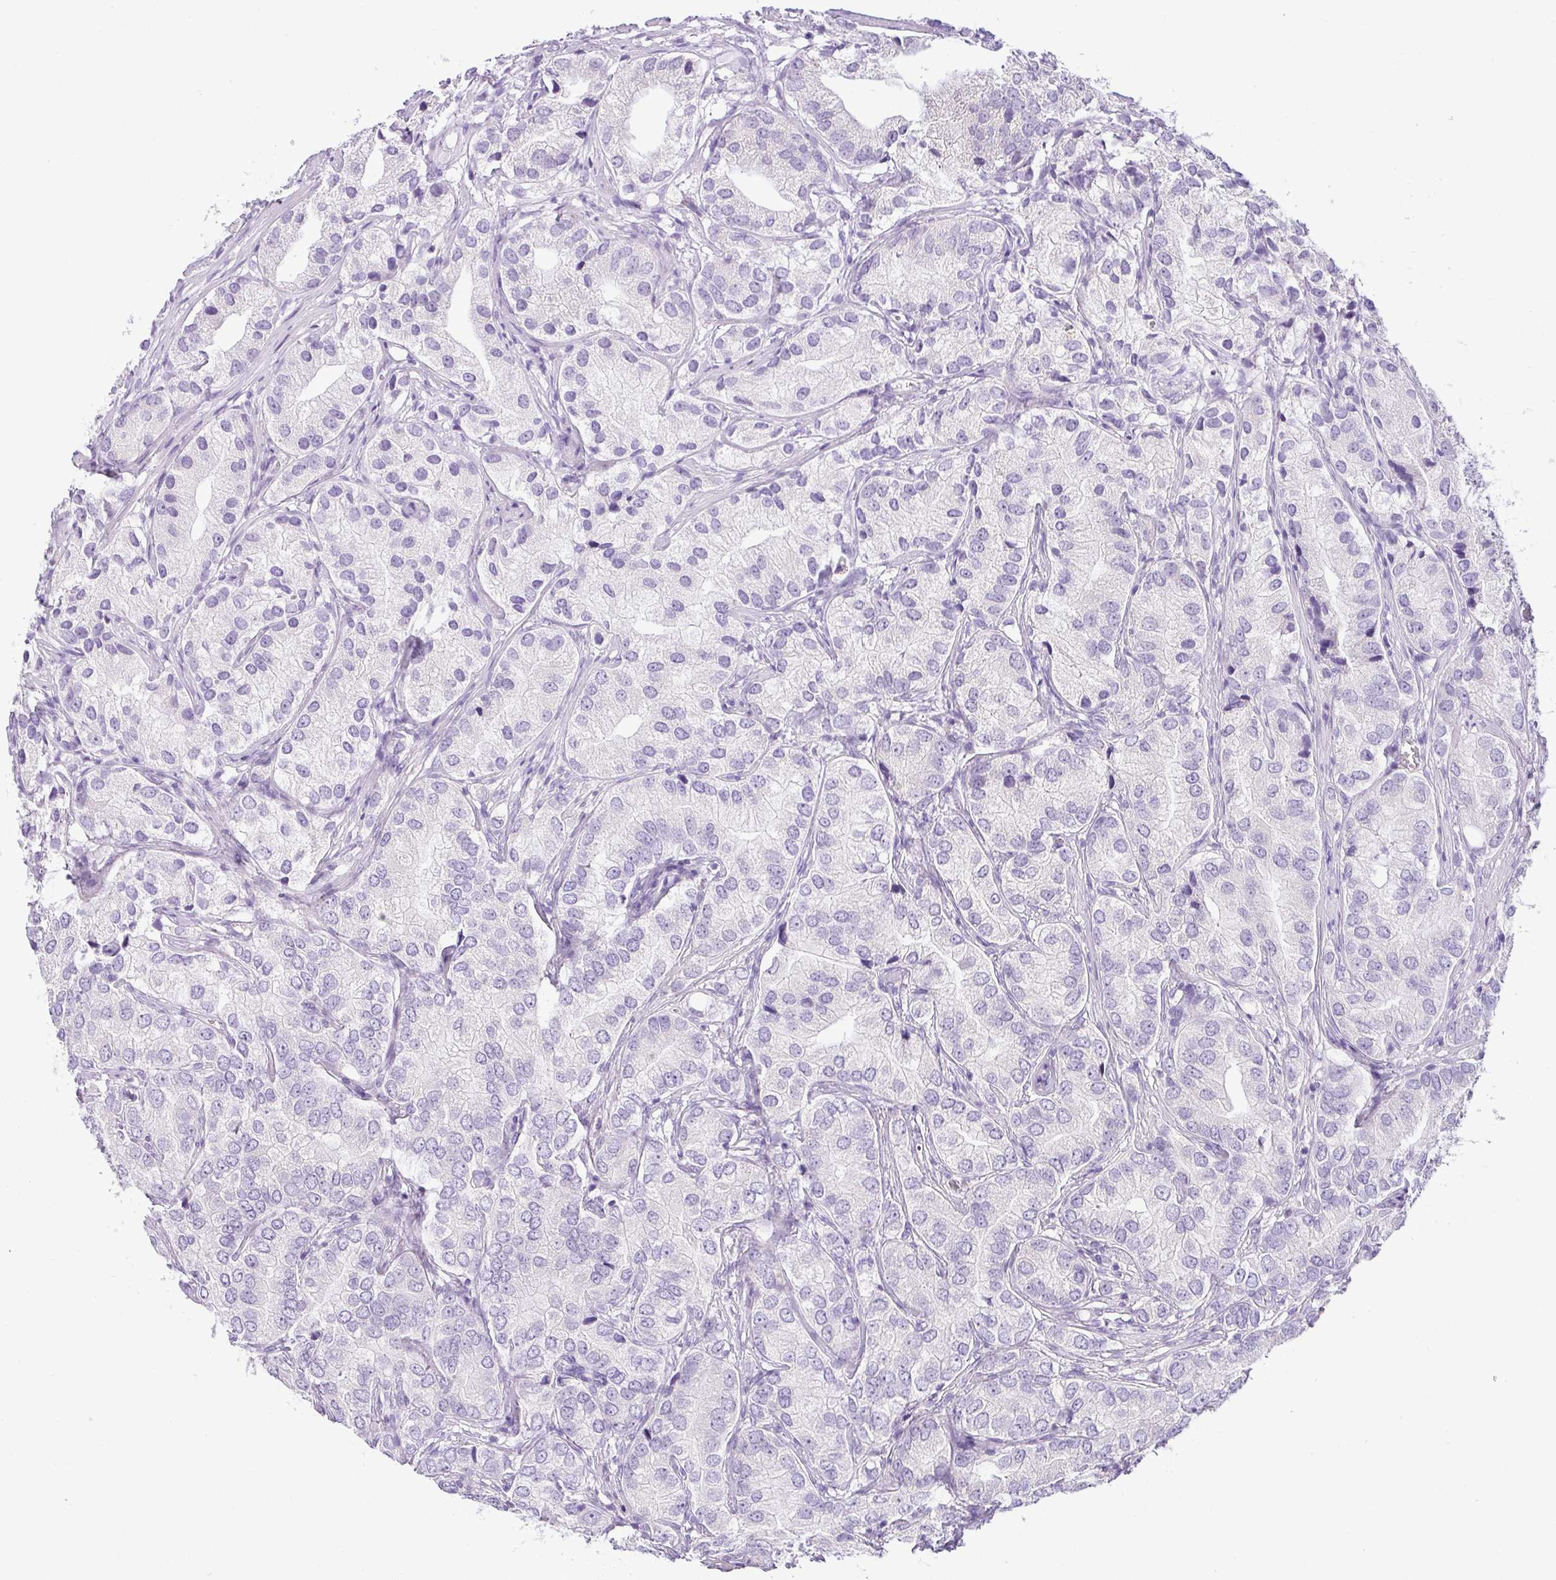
{"staining": {"intensity": "negative", "quantity": "none", "location": "none"}, "tissue": "prostate cancer", "cell_type": "Tumor cells", "image_type": "cancer", "snomed": [{"axis": "morphology", "description": "Adenocarcinoma, High grade"}, {"axis": "topography", "description": "Prostate"}], "caption": "A histopathology image of prostate high-grade adenocarcinoma stained for a protein shows no brown staining in tumor cells.", "gene": "HMCN2", "patient": {"sex": "male", "age": 82}}